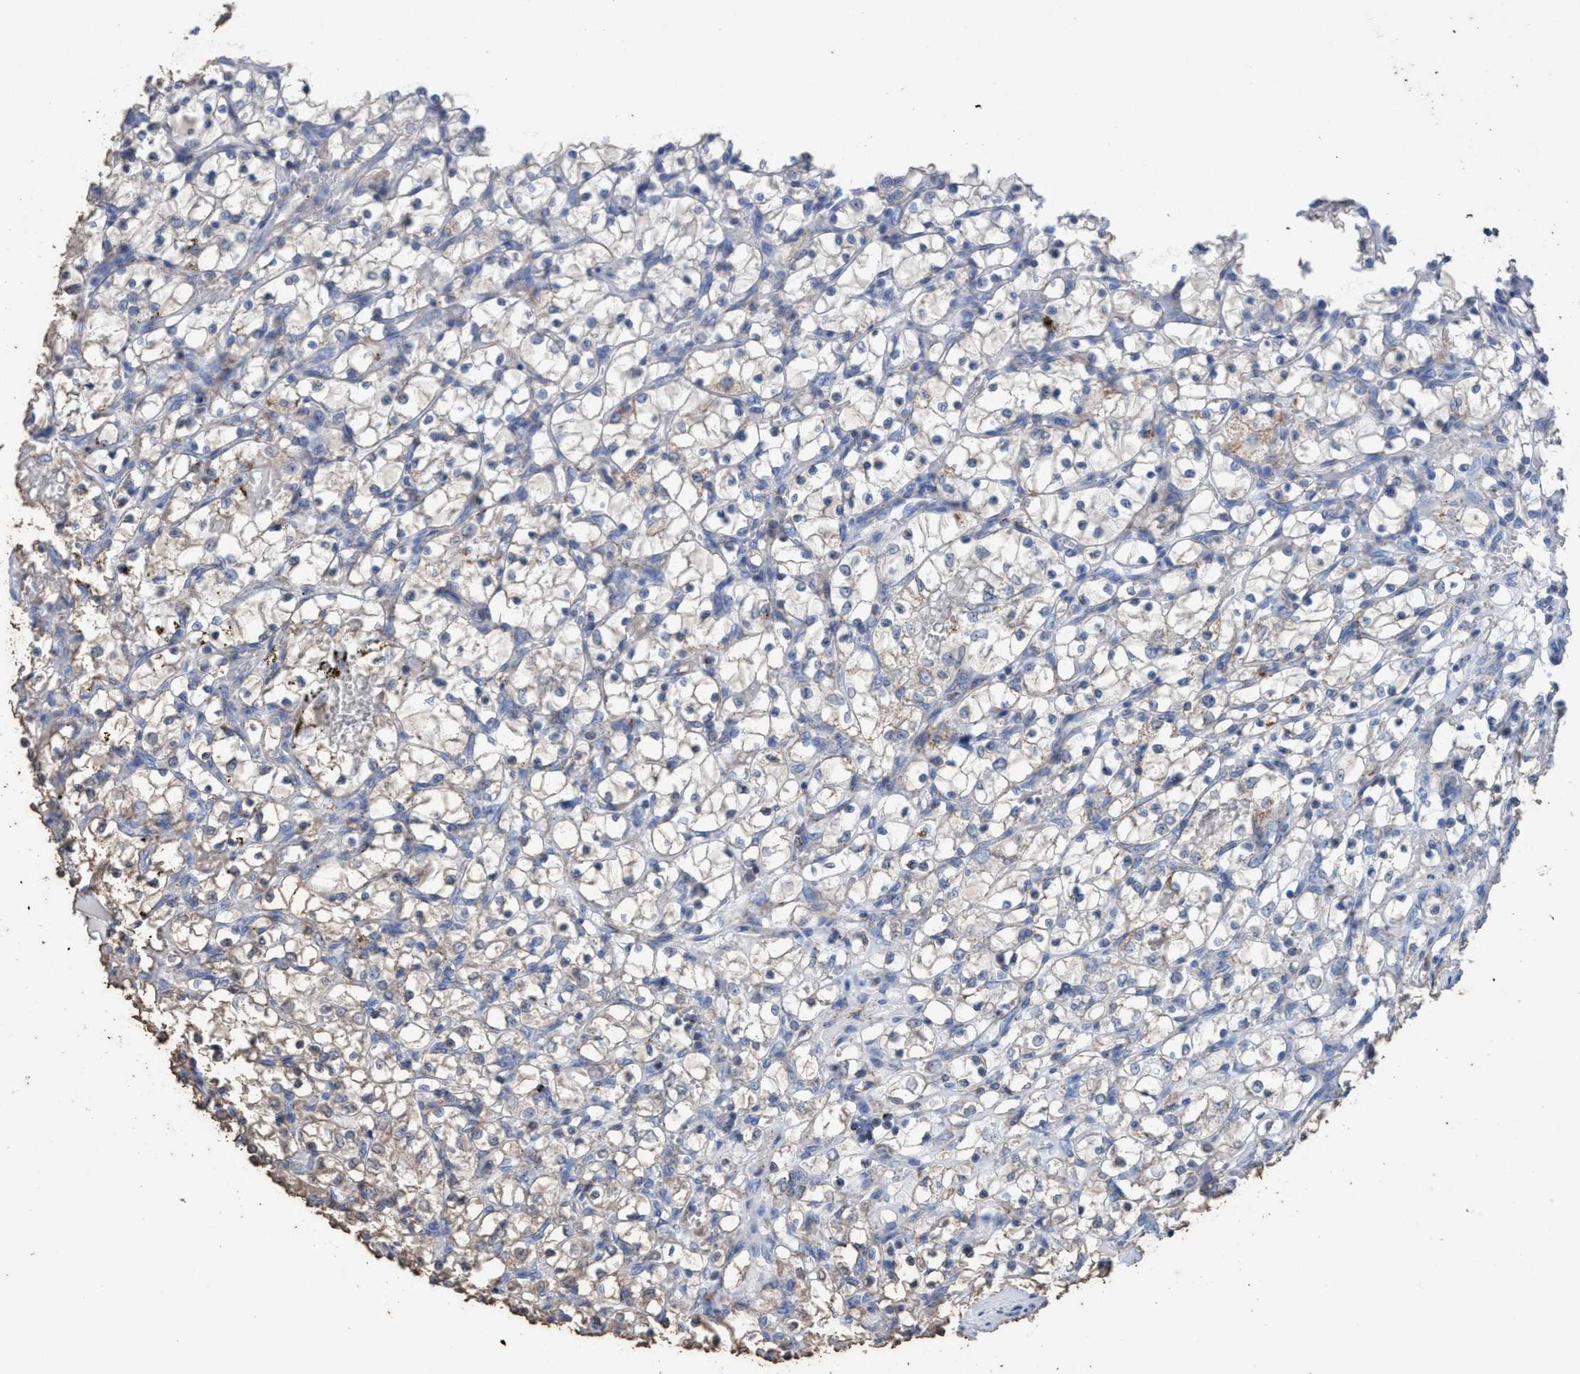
{"staining": {"intensity": "weak", "quantity": "<25%", "location": "cytoplasmic/membranous"}, "tissue": "renal cancer", "cell_type": "Tumor cells", "image_type": "cancer", "snomed": [{"axis": "morphology", "description": "Adenocarcinoma, NOS"}, {"axis": "topography", "description": "Kidney"}], "caption": "High power microscopy histopathology image of an IHC image of renal cancer (adenocarcinoma), revealing no significant expression in tumor cells. (IHC, brightfield microscopy, high magnification).", "gene": "RSAD1", "patient": {"sex": "female", "age": 69}}